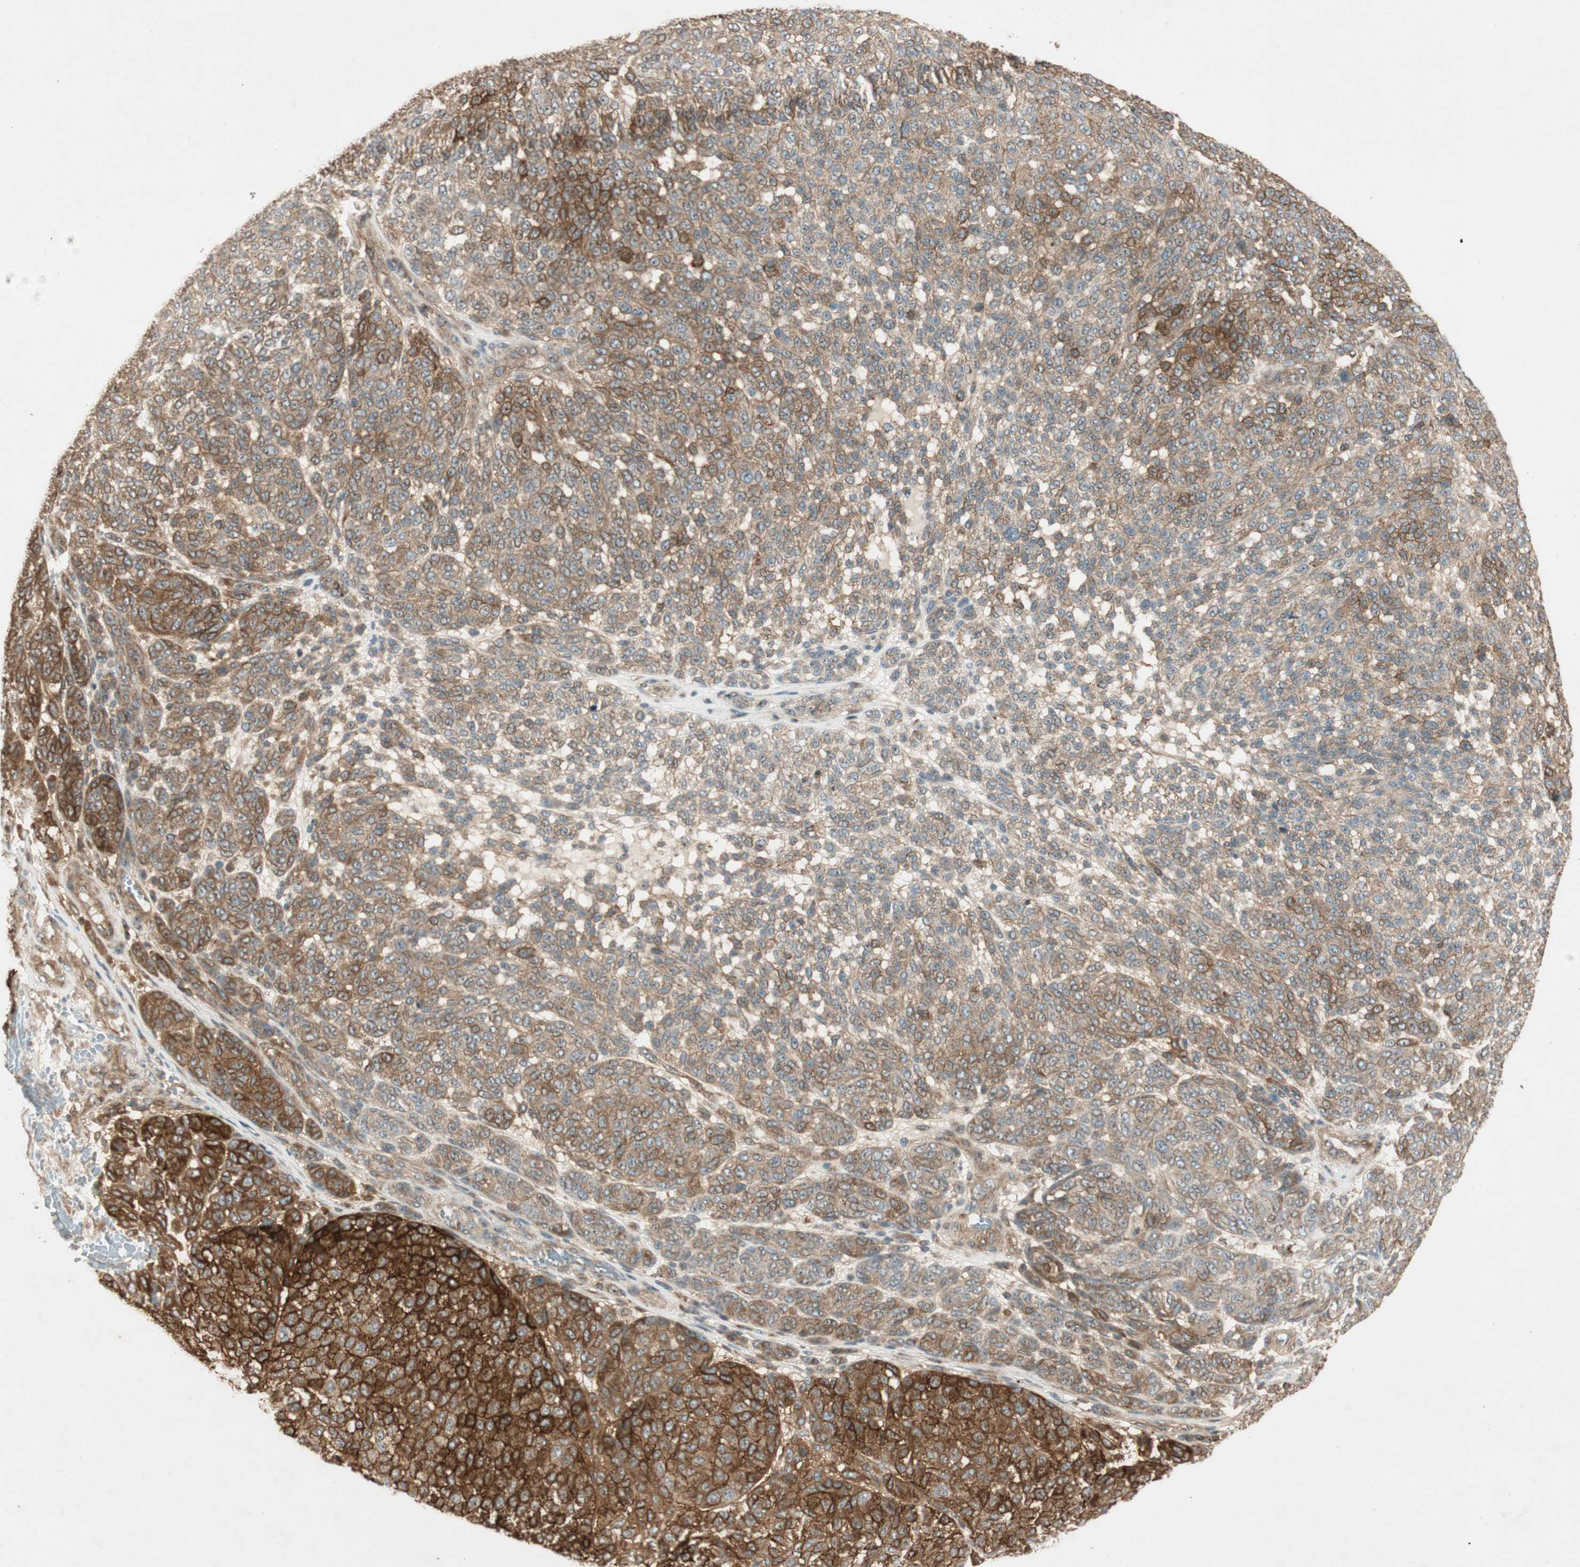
{"staining": {"intensity": "strong", "quantity": ">75%", "location": "cytoplasmic/membranous"}, "tissue": "melanoma", "cell_type": "Tumor cells", "image_type": "cancer", "snomed": [{"axis": "morphology", "description": "Malignant melanoma, NOS"}, {"axis": "topography", "description": "Skin"}], "caption": "A high-resolution micrograph shows IHC staining of melanoma, which reveals strong cytoplasmic/membranous expression in about >75% of tumor cells. The staining was performed using DAB, with brown indicating positive protein expression. Nuclei are stained blue with hematoxylin.", "gene": "BTN3A3", "patient": {"sex": "male", "age": 59}}